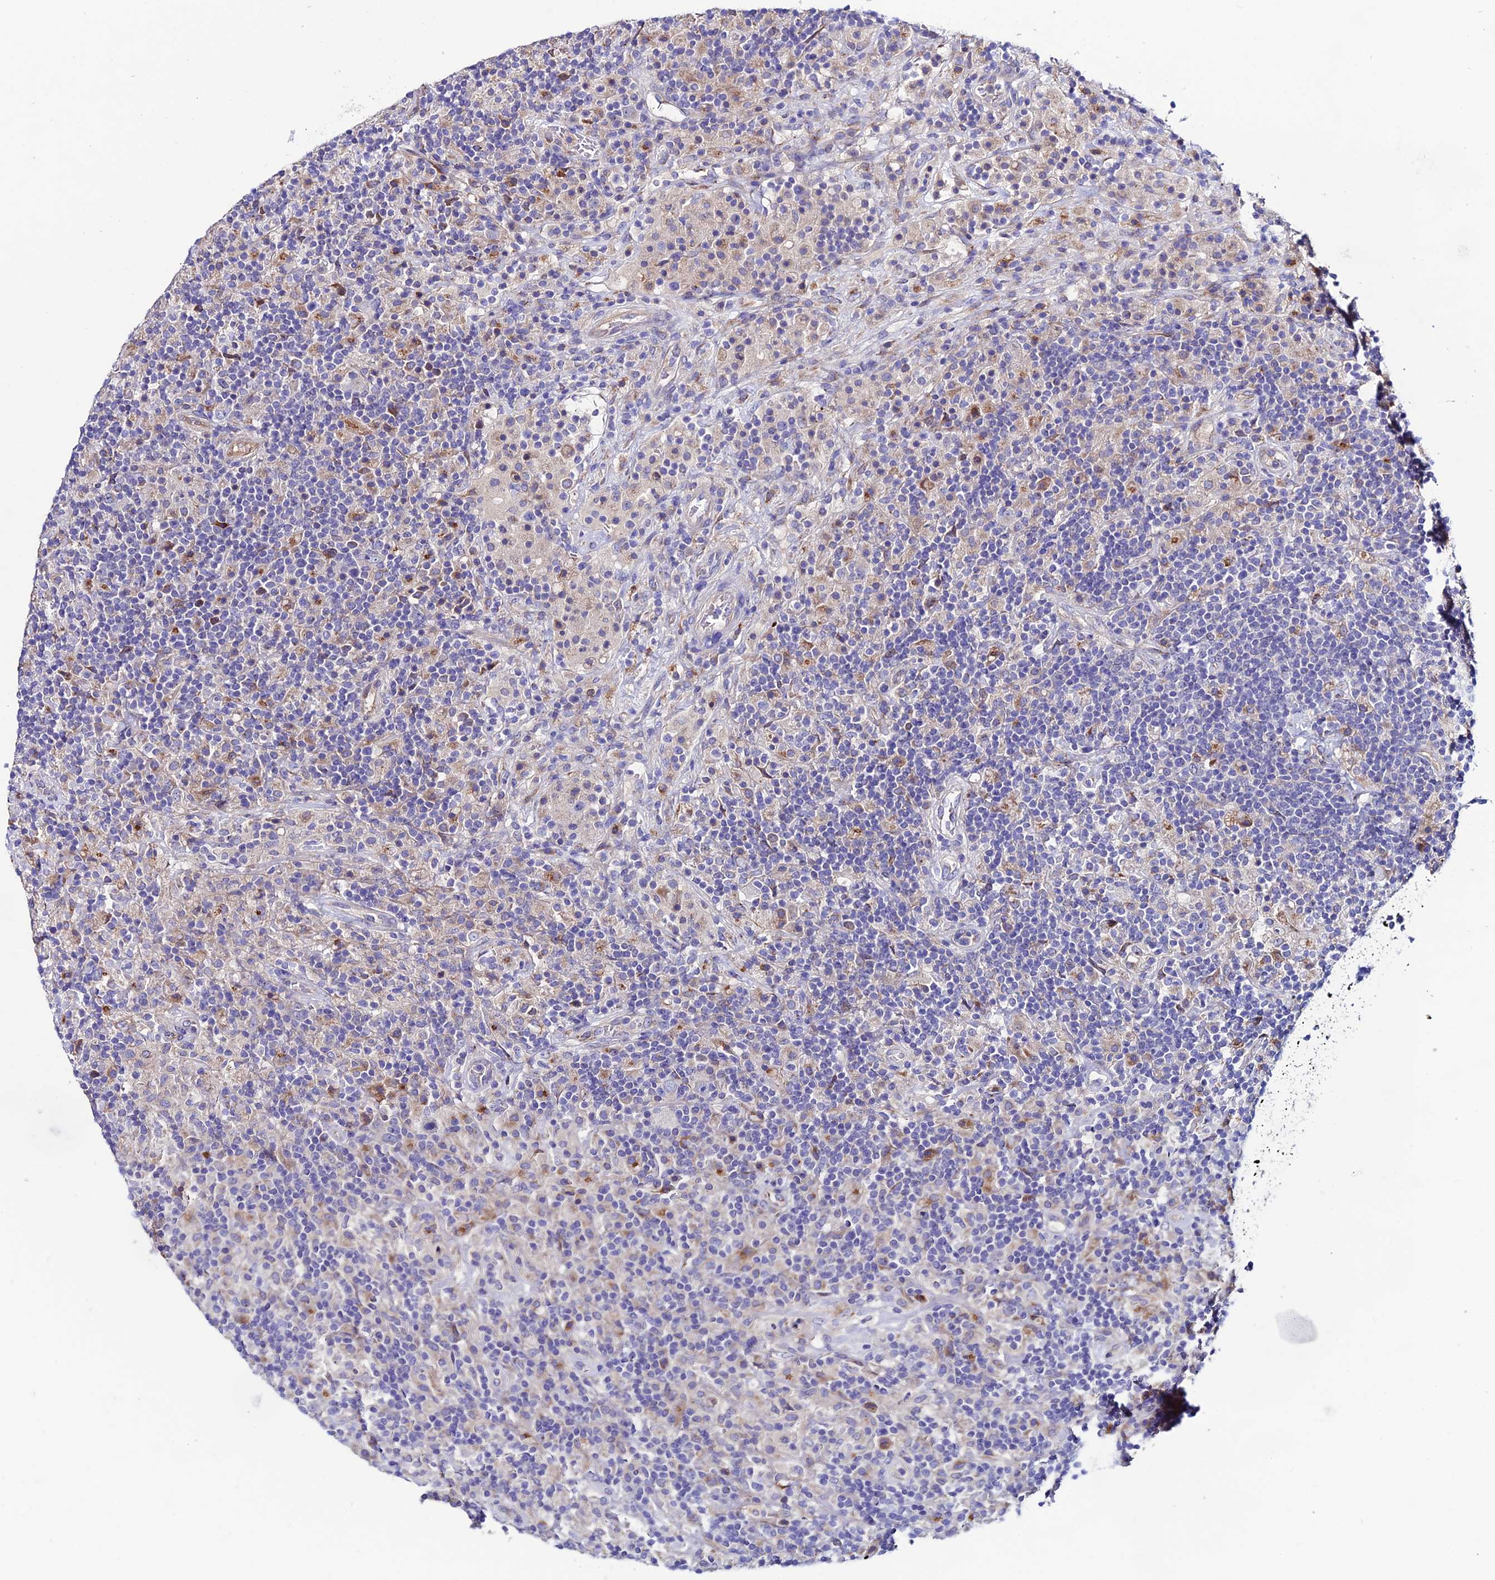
{"staining": {"intensity": "weak", "quantity": "25%-75%", "location": "cytoplasmic/membranous"}, "tissue": "lymphoma", "cell_type": "Tumor cells", "image_type": "cancer", "snomed": [{"axis": "morphology", "description": "Hodgkin's disease, NOS"}, {"axis": "topography", "description": "Lymph node"}], "caption": "This photomicrograph displays Hodgkin's disease stained with IHC to label a protein in brown. The cytoplasmic/membranous of tumor cells show weak positivity for the protein. Nuclei are counter-stained blue.", "gene": "OR51Q1", "patient": {"sex": "male", "age": 70}}